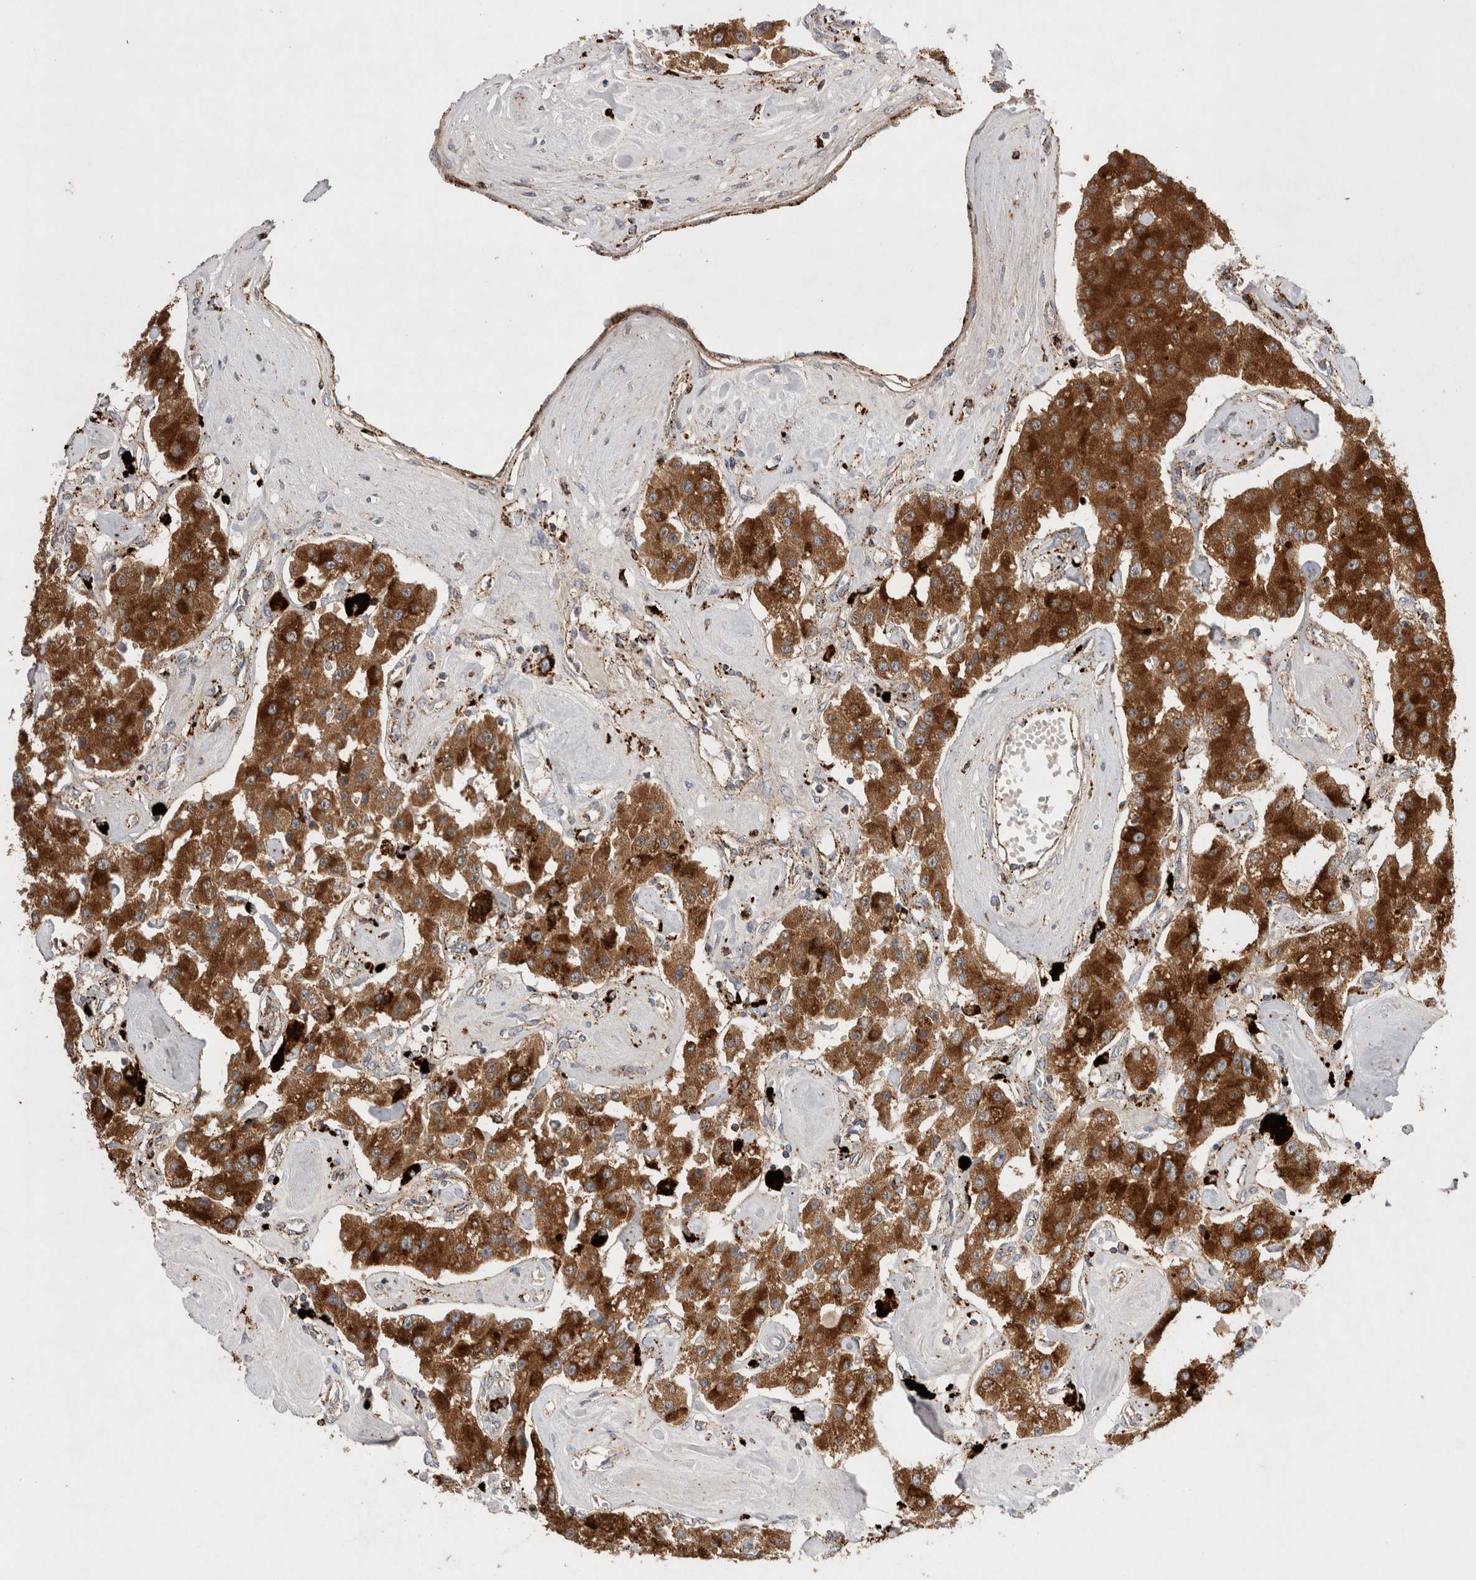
{"staining": {"intensity": "strong", "quantity": ">75%", "location": "cytoplasmic/membranous"}, "tissue": "carcinoid", "cell_type": "Tumor cells", "image_type": "cancer", "snomed": [{"axis": "morphology", "description": "Carcinoid, malignant, NOS"}, {"axis": "topography", "description": "Pancreas"}], "caption": "Strong cytoplasmic/membranous positivity is appreciated in approximately >75% of tumor cells in carcinoid.", "gene": "CTSA", "patient": {"sex": "male", "age": 41}}